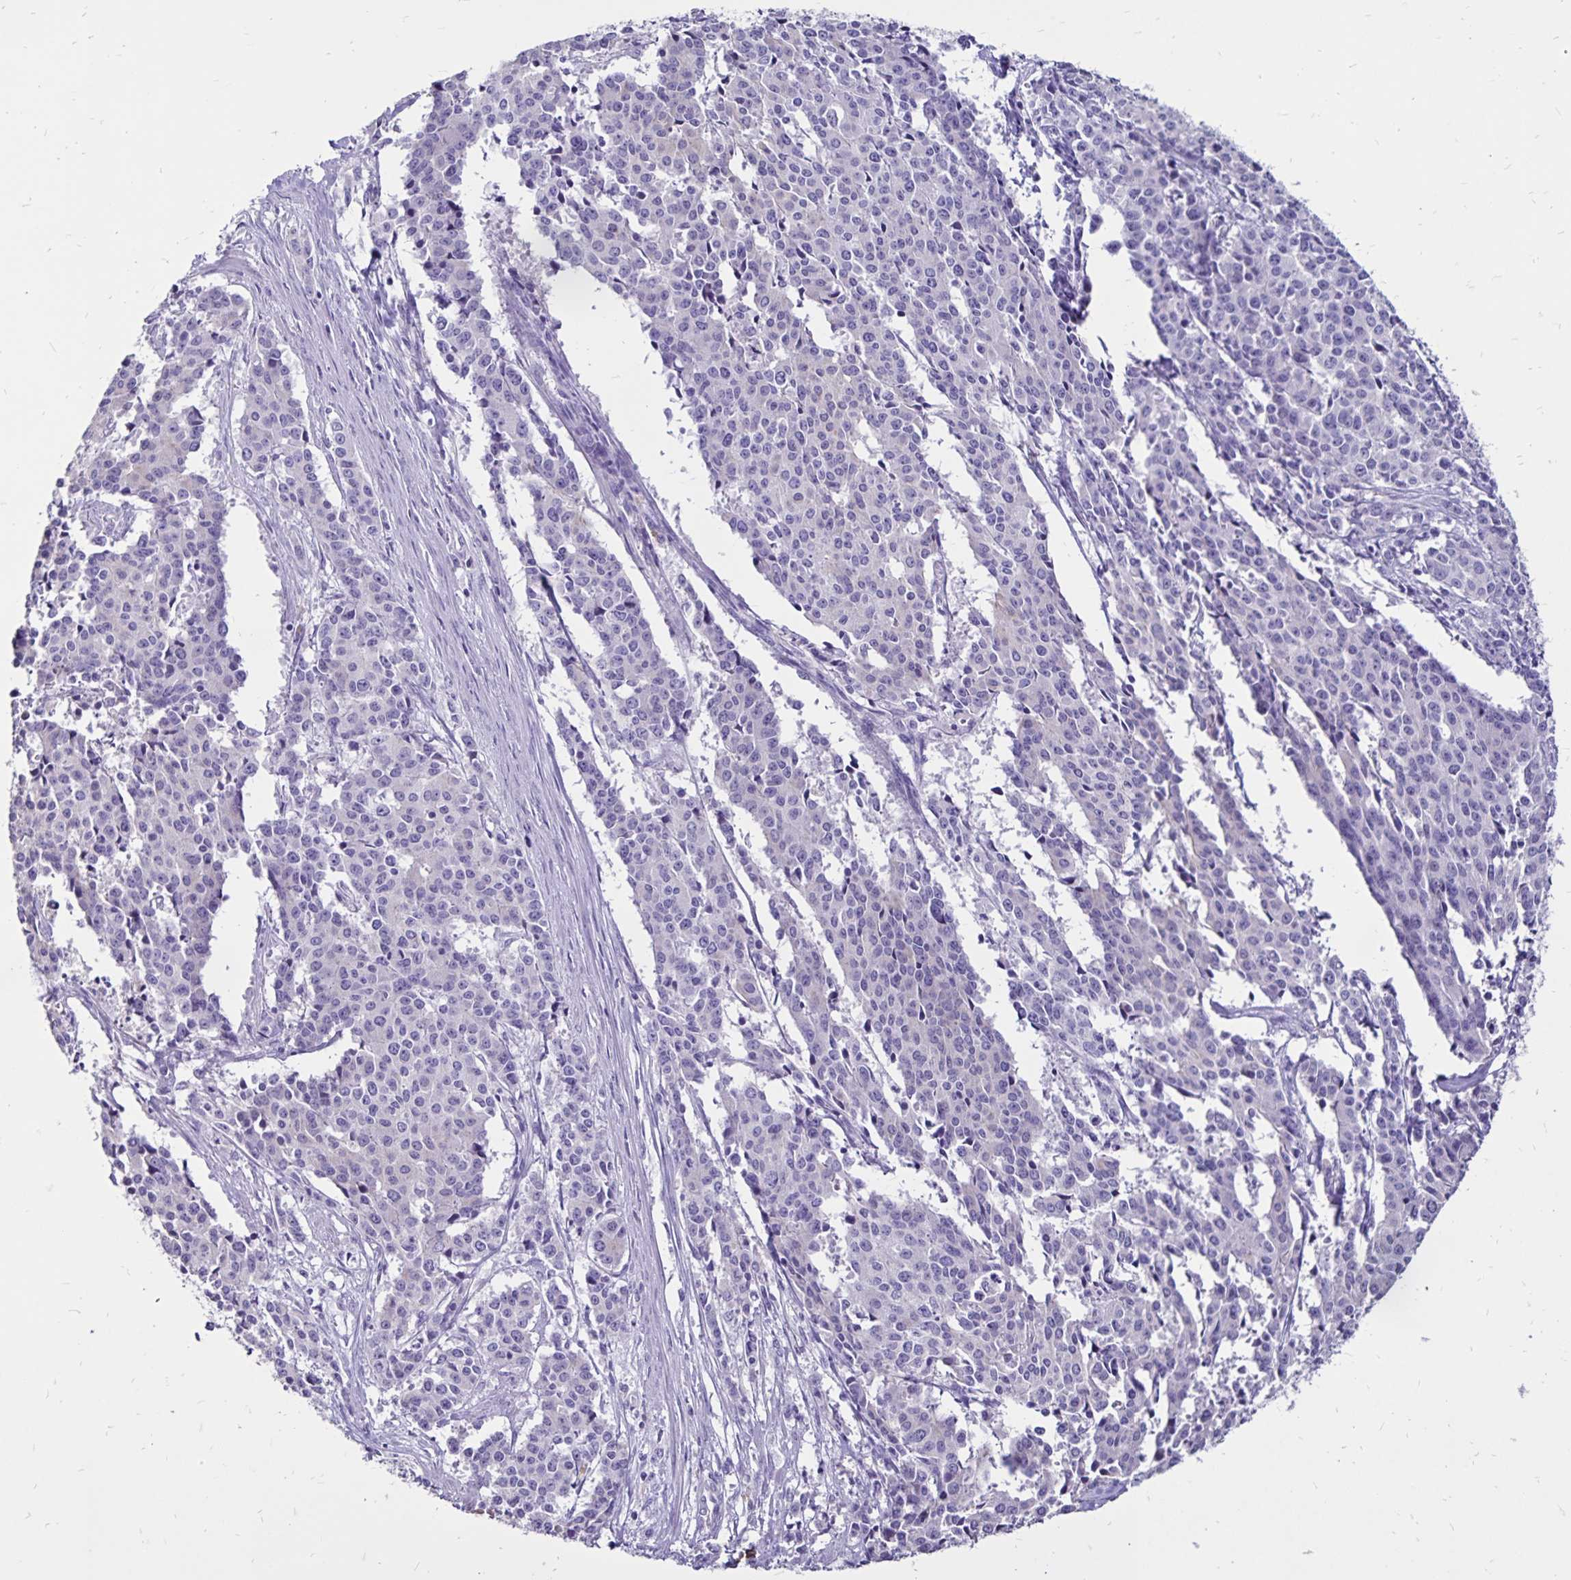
{"staining": {"intensity": "negative", "quantity": "none", "location": "none"}, "tissue": "cervical cancer", "cell_type": "Tumor cells", "image_type": "cancer", "snomed": [{"axis": "morphology", "description": "Squamous cell carcinoma, NOS"}, {"axis": "topography", "description": "Cervix"}], "caption": "Human cervical cancer (squamous cell carcinoma) stained for a protein using immunohistochemistry reveals no expression in tumor cells.", "gene": "EVPL", "patient": {"sex": "female", "age": 28}}